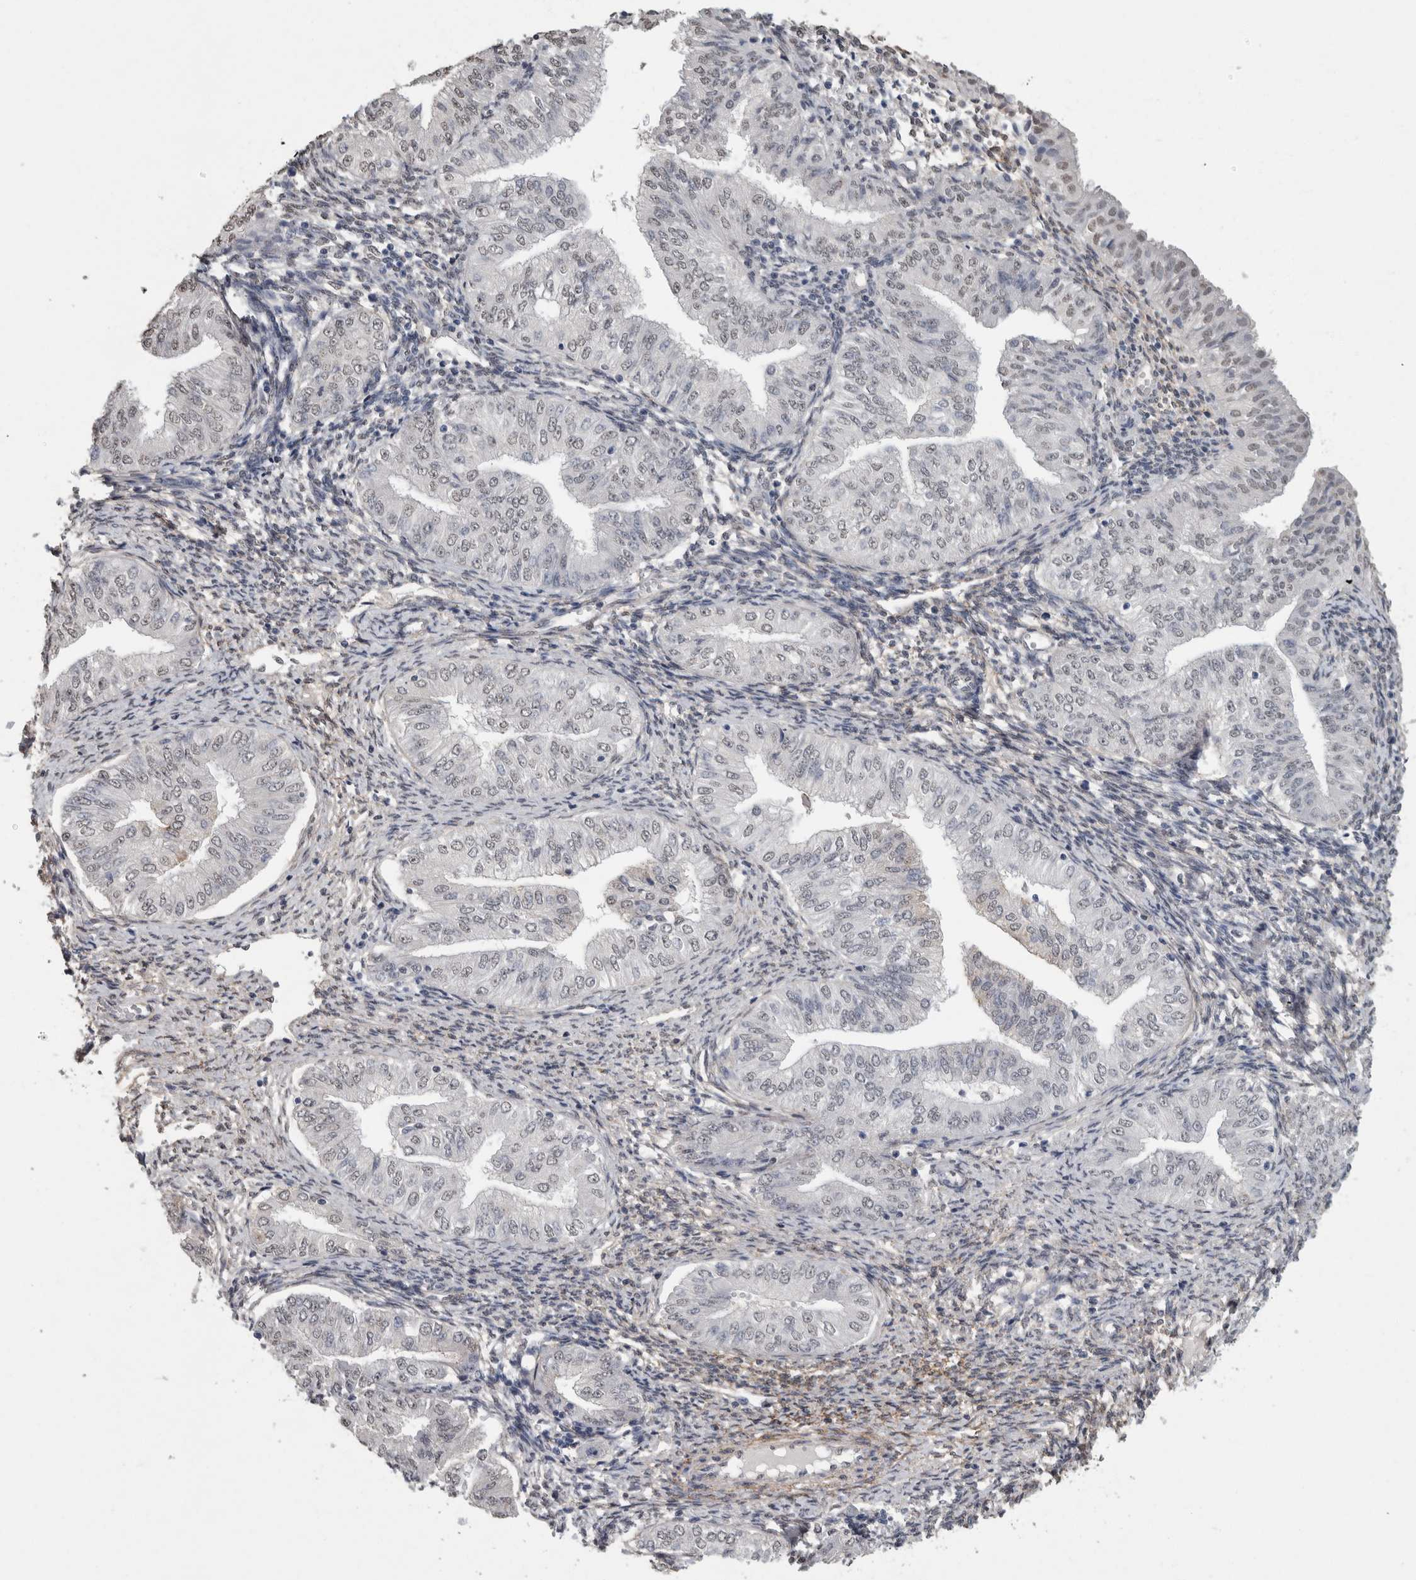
{"staining": {"intensity": "negative", "quantity": "none", "location": "none"}, "tissue": "endometrial cancer", "cell_type": "Tumor cells", "image_type": "cancer", "snomed": [{"axis": "morphology", "description": "Normal tissue, NOS"}, {"axis": "morphology", "description": "Adenocarcinoma, NOS"}, {"axis": "topography", "description": "Endometrium"}], "caption": "Immunohistochemical staining of human endometrial cancer displays no significant expression in tumor cells. (DAB (3,3'-diaminobenzidine) immunohistochemistry (IHC) with hematoxylin counter stain).", "gene": "LTBP1", "patient": {"sex": "female", "age": 53}}